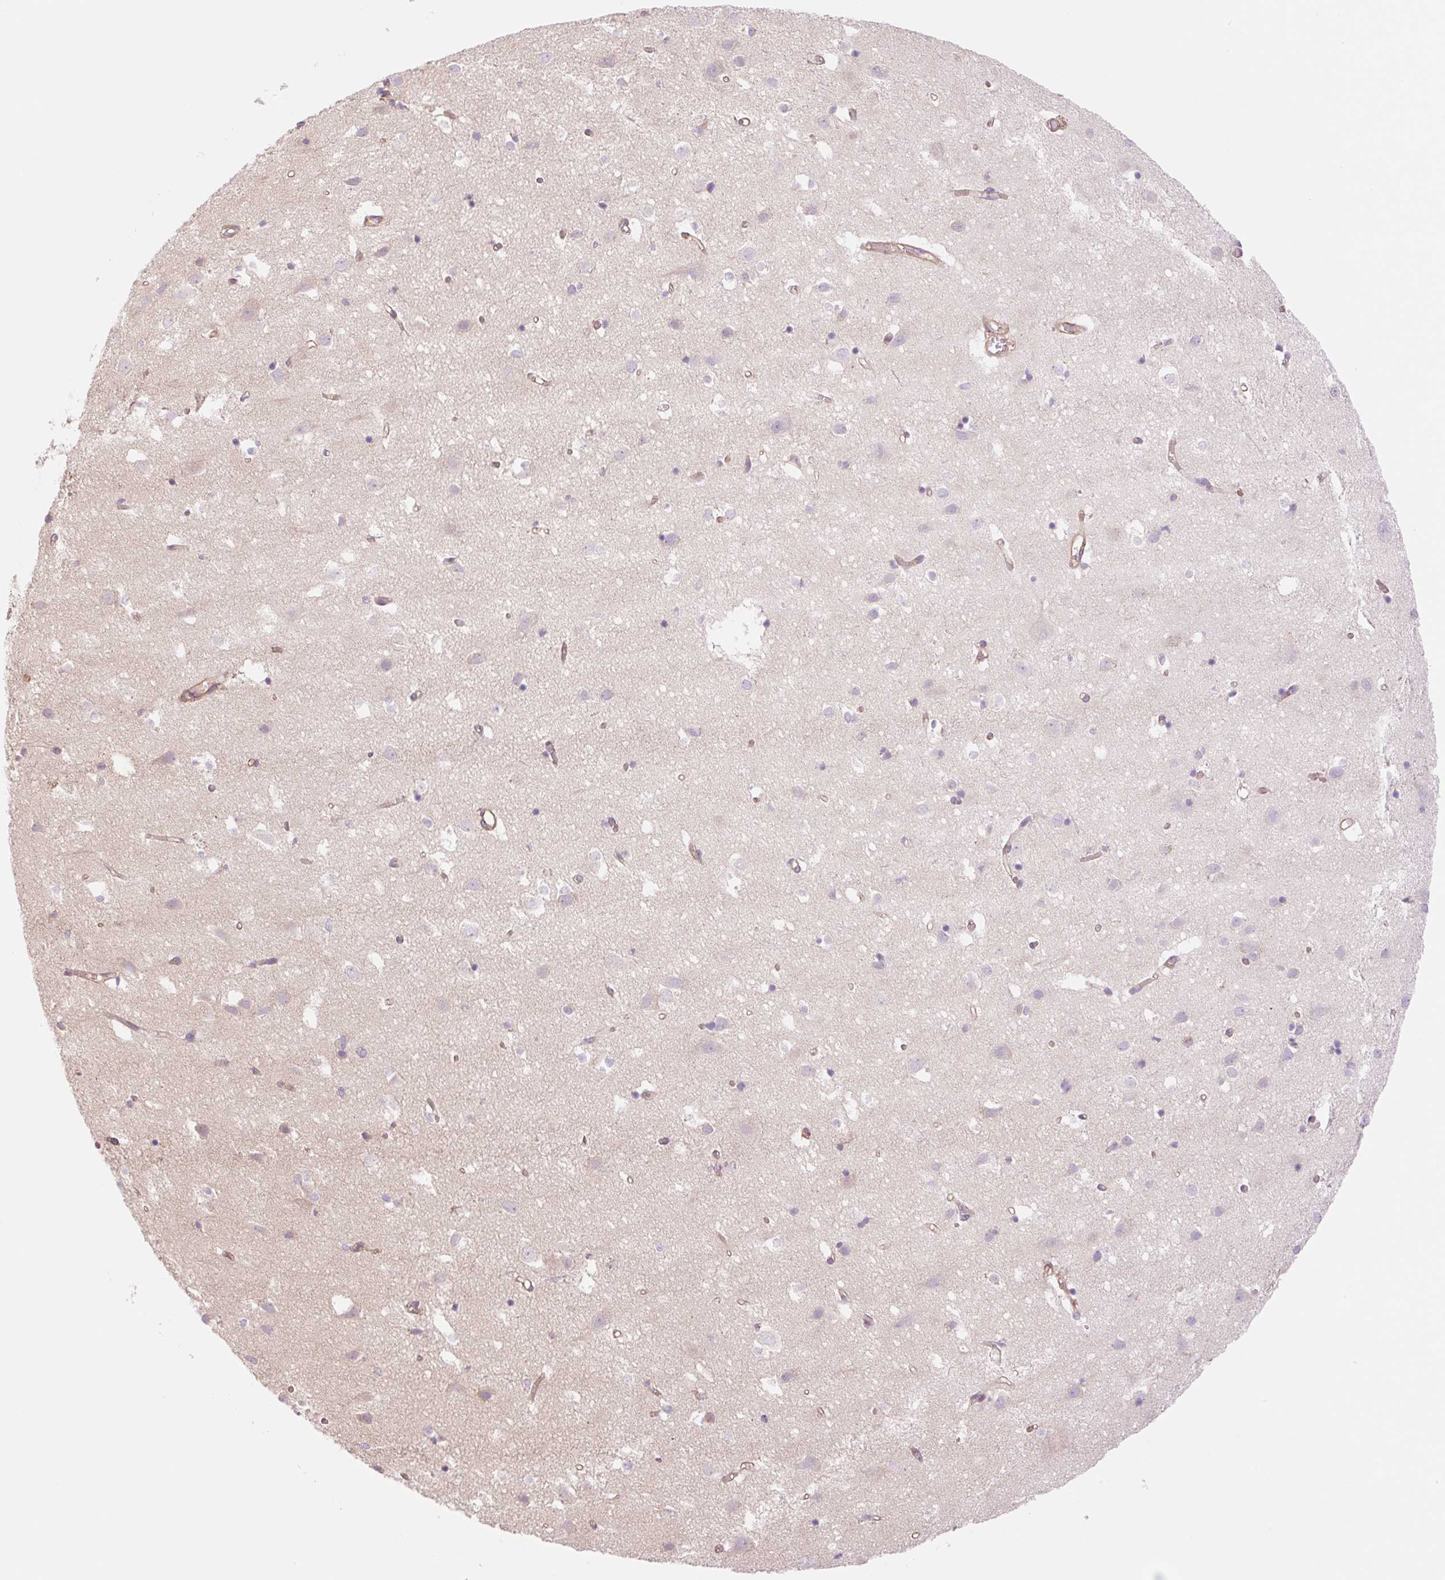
{"staining": {"intensity": "weak", "quantity": "25%-75%", "location": "cytoplasmic/membranous"}, "tissue": "cerebral cortex", "cell_type": "Endothelial cells", "image_type": "normal", "snomed": [{"axis": "morphology", "description": "Normal tissue, NOS"}, {"axis": "topography", "description": "Cerebral cortex"}], "caption": "High-power microscopy captured an immunohistochemistry (IHC) histopathology image of unremarkable cerebral cortex, revealing weak cytoplasmic/membranous staining in about 25%-75% of endothelial cells.", "gene": "NLRP5", "patient": {"sex": "male", "age": 70}}